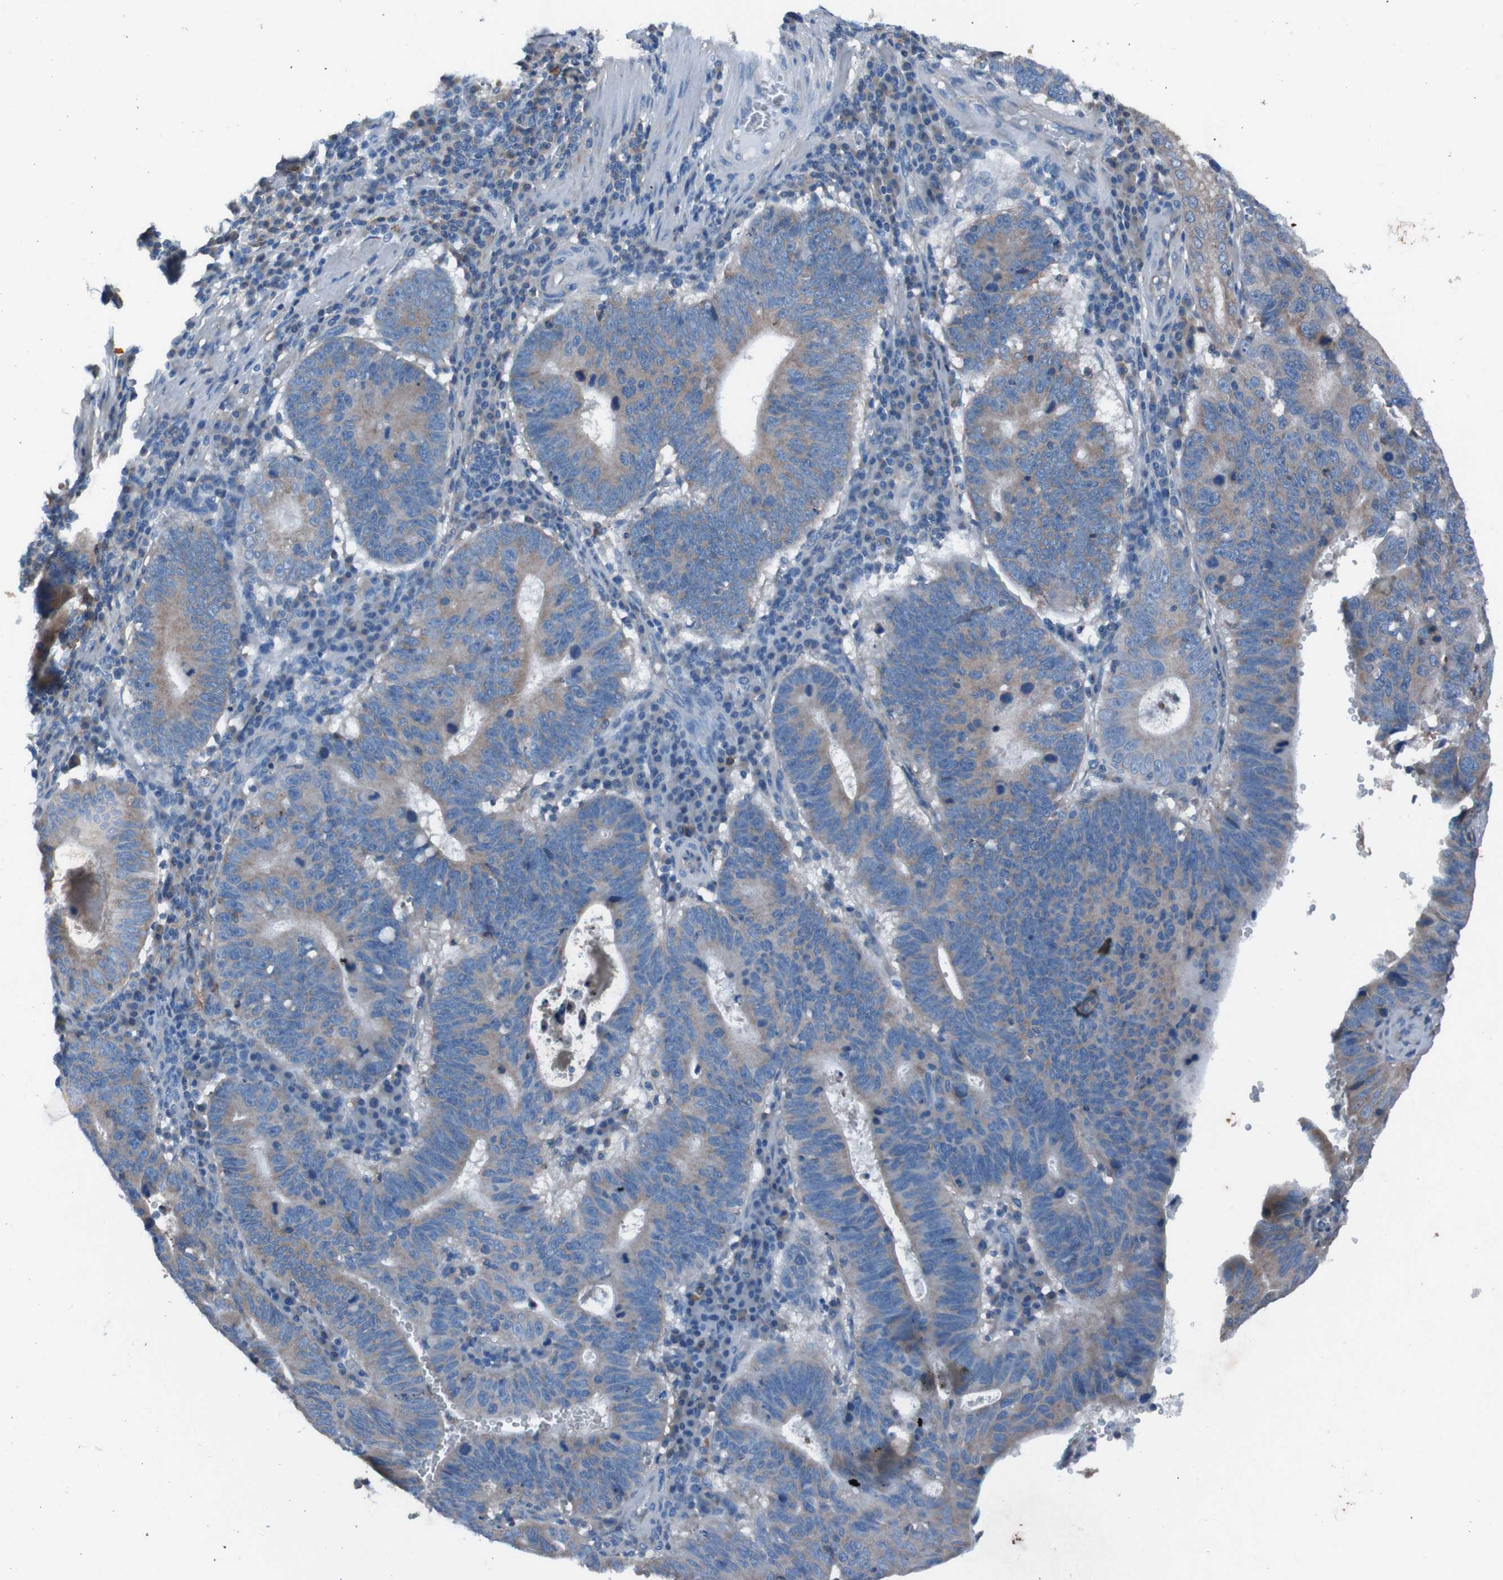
{"staining": {"intensity": "moderate", "quantity": "25%-75%", "location": "cytoplasmic/membranous"}, "tissue": "stomach cancer", "cell_type": "Tumor cells", "image_type": "cancer", "snomed": [{"axis": "morphology", "description": "Adenocarcinoma, NOS"}, {"axis": "topography", "description": "Stomach"}], "caption": "Immunohistochemistry (IHC) (DAB (3,3'-diaminobenzidine)) staining of stomach cancer (adenocarcinoma) demonstrates moderate cytoplasmic/membranous protein expression in approximately 25%-75% of tumor cells.", "gene": "RAB5B", "patient": {"sex": "male", "age": 59}}